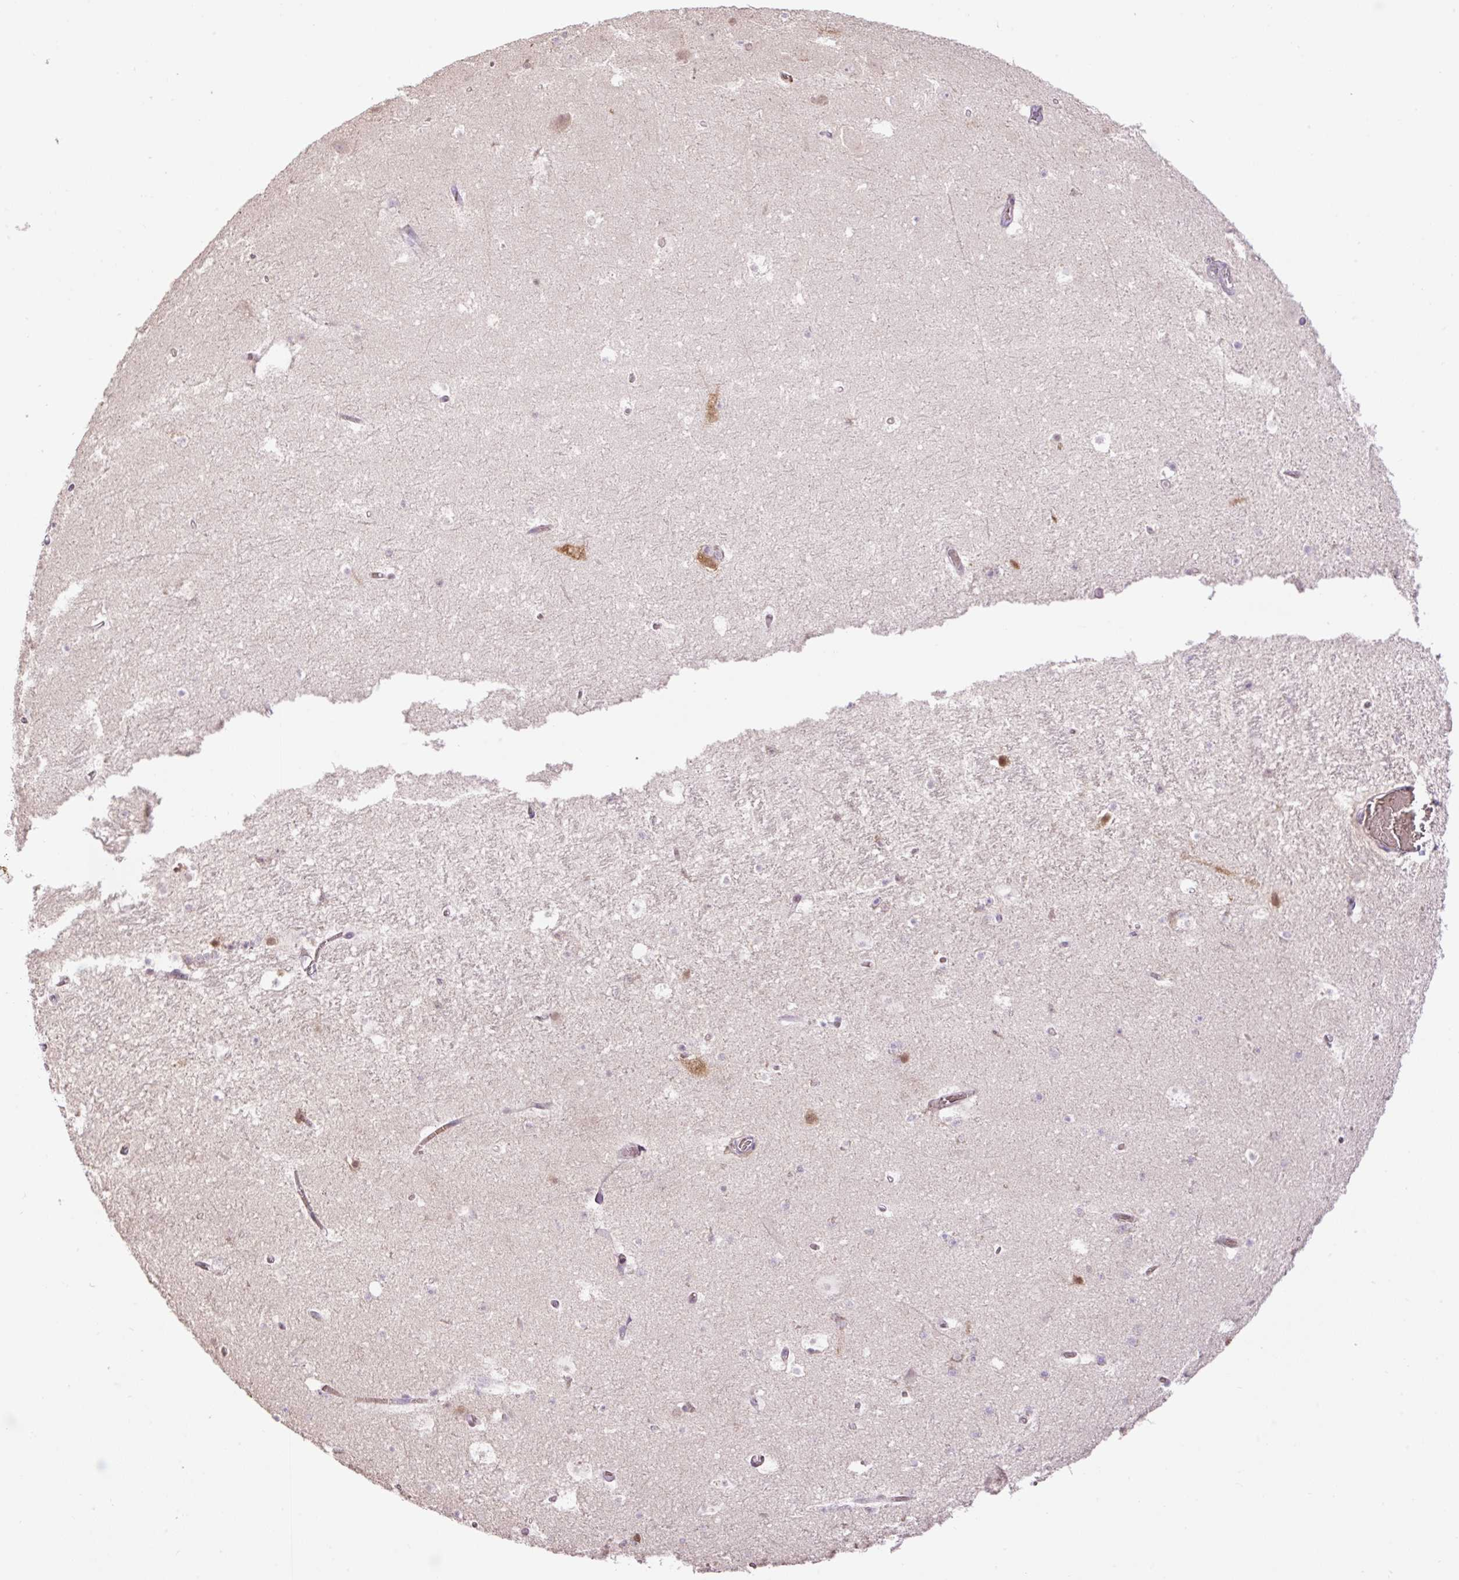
{"staining": {"intensity": "negative", "quantity": "none", "location": "none"}, "tissue": "hippocampus", "cell_type": "Glial cells", "image_type": "normal", "snomed": [{"axis": "morphology", "description": "Normal tissue, NOS"}, {"axis": "topography", "description": "Hippocampus"}], "caption": "The immunohistochemistry (IHC) micrograph has no significant staining in glial cells of hippocampus. (Brightfield microscopy of DAB (3,3'-diaminobenzidine) immunohistochemistry (IHC) at high magnification).", "gene": "HABP4", "patient": {"sex": "female", "age": 42}}